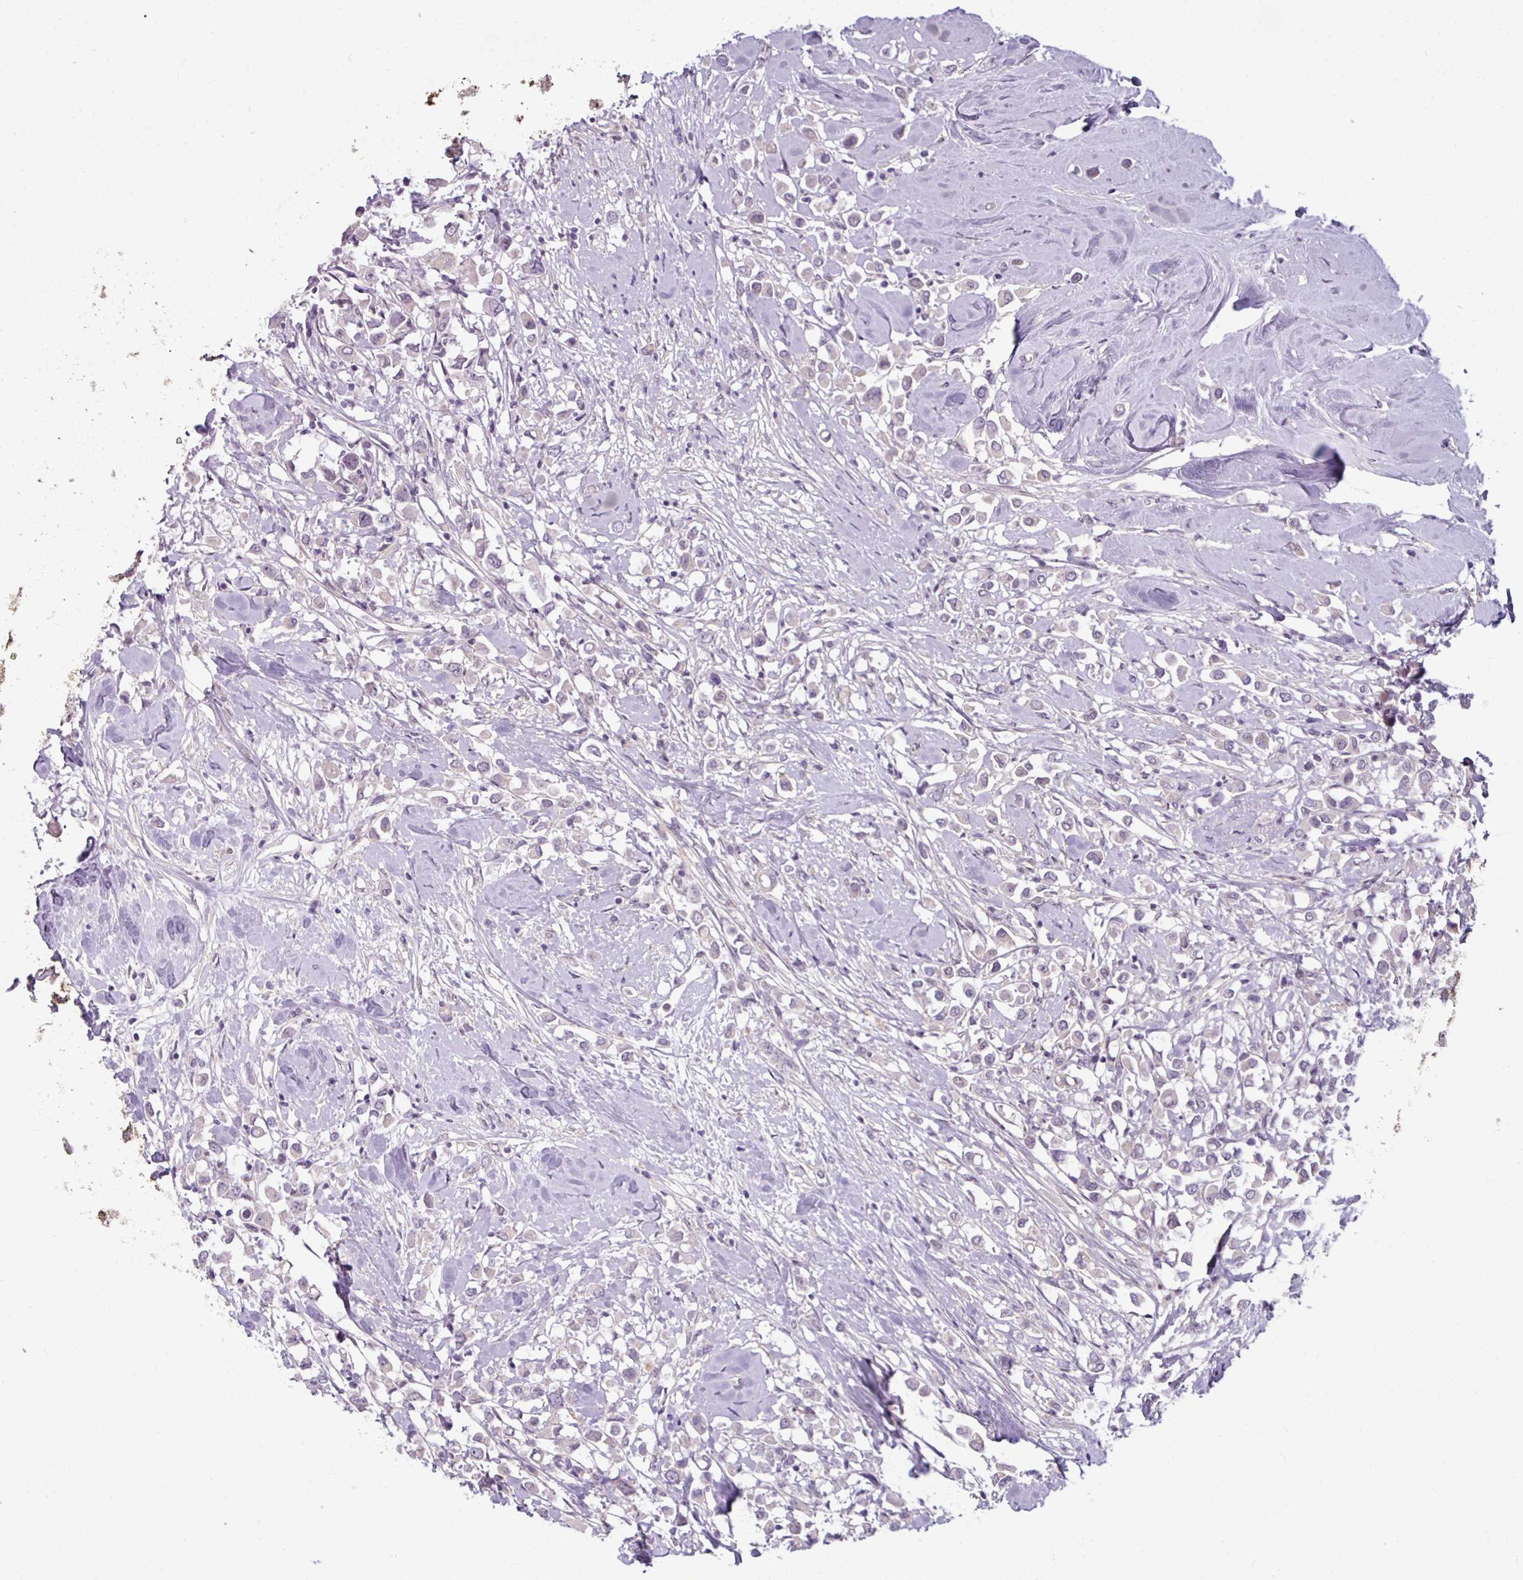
{"staining": {"intensity": "negative", "quantity": "none", "location": "none"}, "tissue": "breast cancer", "cell_type": "Tumor cells", "image_type": "cancer", "snomed": [{"axis": "morphology", "description": "Duct carcinoma"}, {"axis": "topography", "description": "Breast"}], "caption": "Protein analysis of breast intraductal carcinoma demonstrates no significant positivity in tumor cells. Brightfield microscopy of immunohistochemistry (IHC) stained with DAB (3,3'-diaminobenzidine) (brown) and hematoxylin (blue), captured at high magnification.", "gene": "UVSSA", "patient": {"sex": "female", "age": 61}}